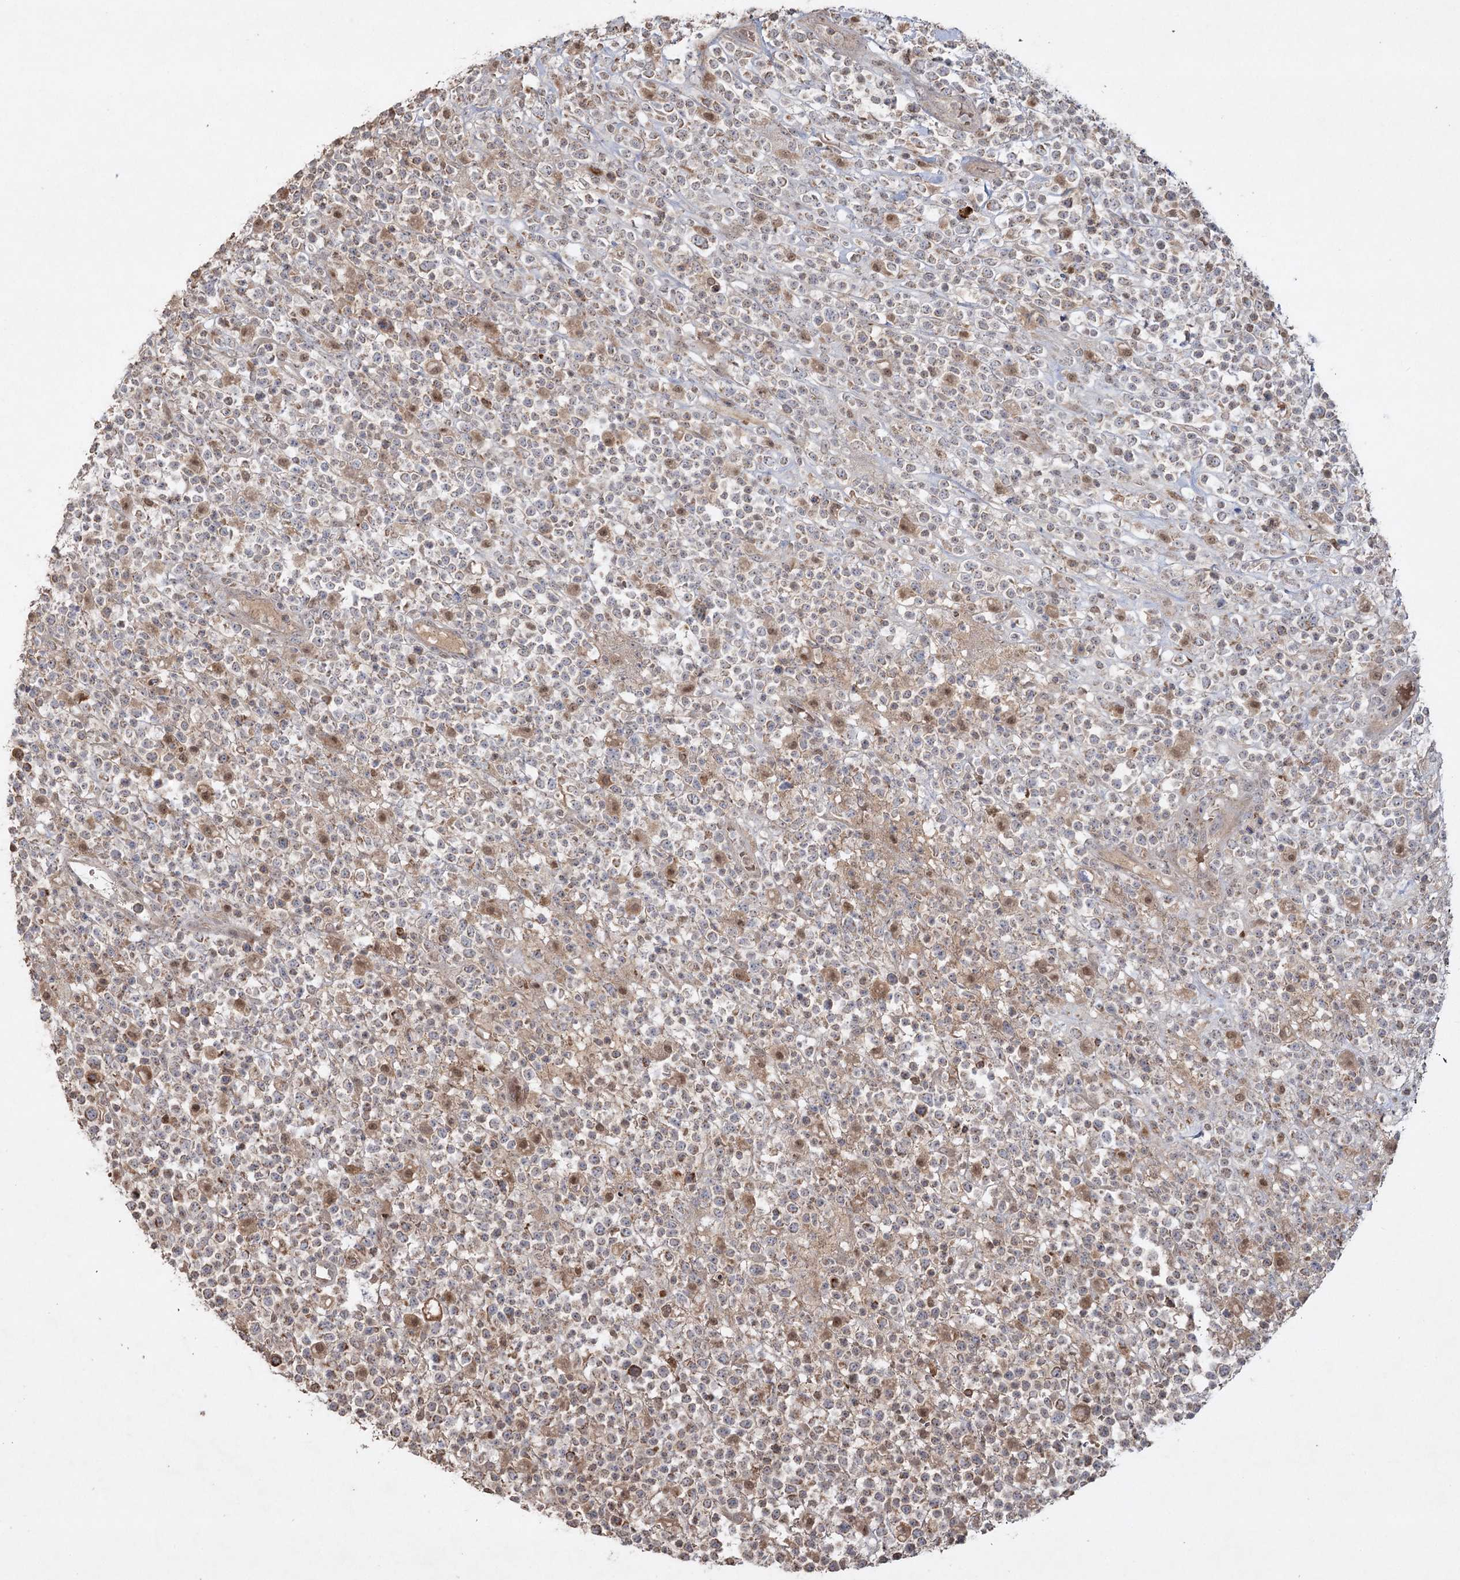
{"staining": {"intensity": "weak", "quantity": "25%-75%", "location": "cytoplasmic/membranous"}, "tissue": "lymphoma", "cell_type": "Tumor cells", "image_type": "cancer", "snomed": [{"axis": "morphology", "description": "Malignant lymphoma, non-Hodgkin's type, High grade"}, {"axis": "topography", "description": "Colon"}], "caption": "Immunohistochemical staining of lymphoma reveals weak cytoplasmic/membranous protein staining in about 25%-75% of tumor cells. (Stains: DAB in brown, nuclei in blue, Microscopy: brightfield microscopy at high magnification).", "gene": "KBTBD4", "patient": {"sex": "female", "age": 53}}